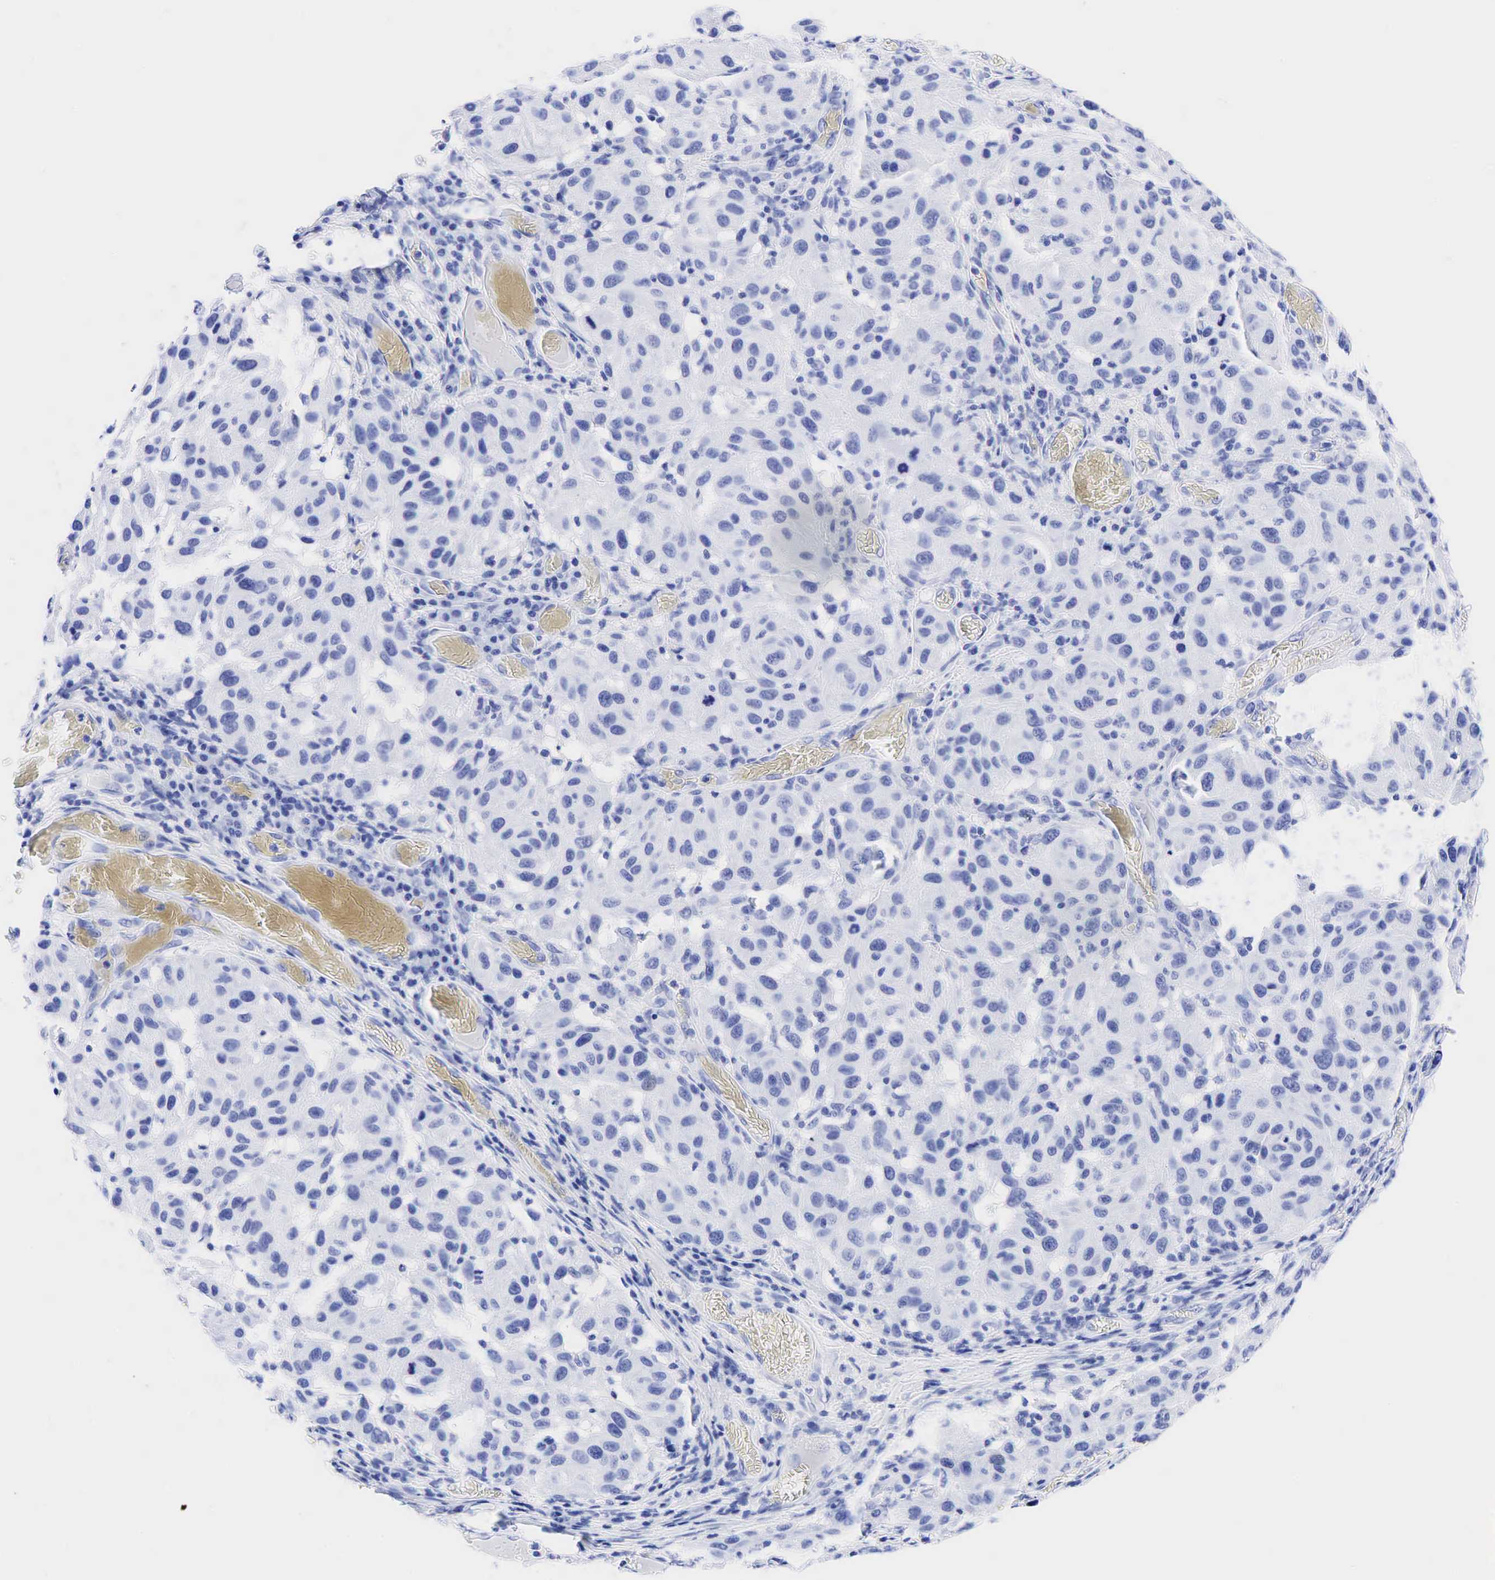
{"staining": {"intensity": "negative", "quantity": "none", "location": "none"}, "tissue": "melanoma", "cell_type": "Tumor cells", "image_type": "cancer", "snomed": [{"axis": "morphology", "description": "Malignant melanoma, NOS"}, {"axis": "topography", "description": "Skin"}], "caption": "A photomicrograph of melanoma stained for a protein shows no brown staining in tumor cells.", "gene": "CEACAM5", "patient": {"sex": "female", "age": 77}}